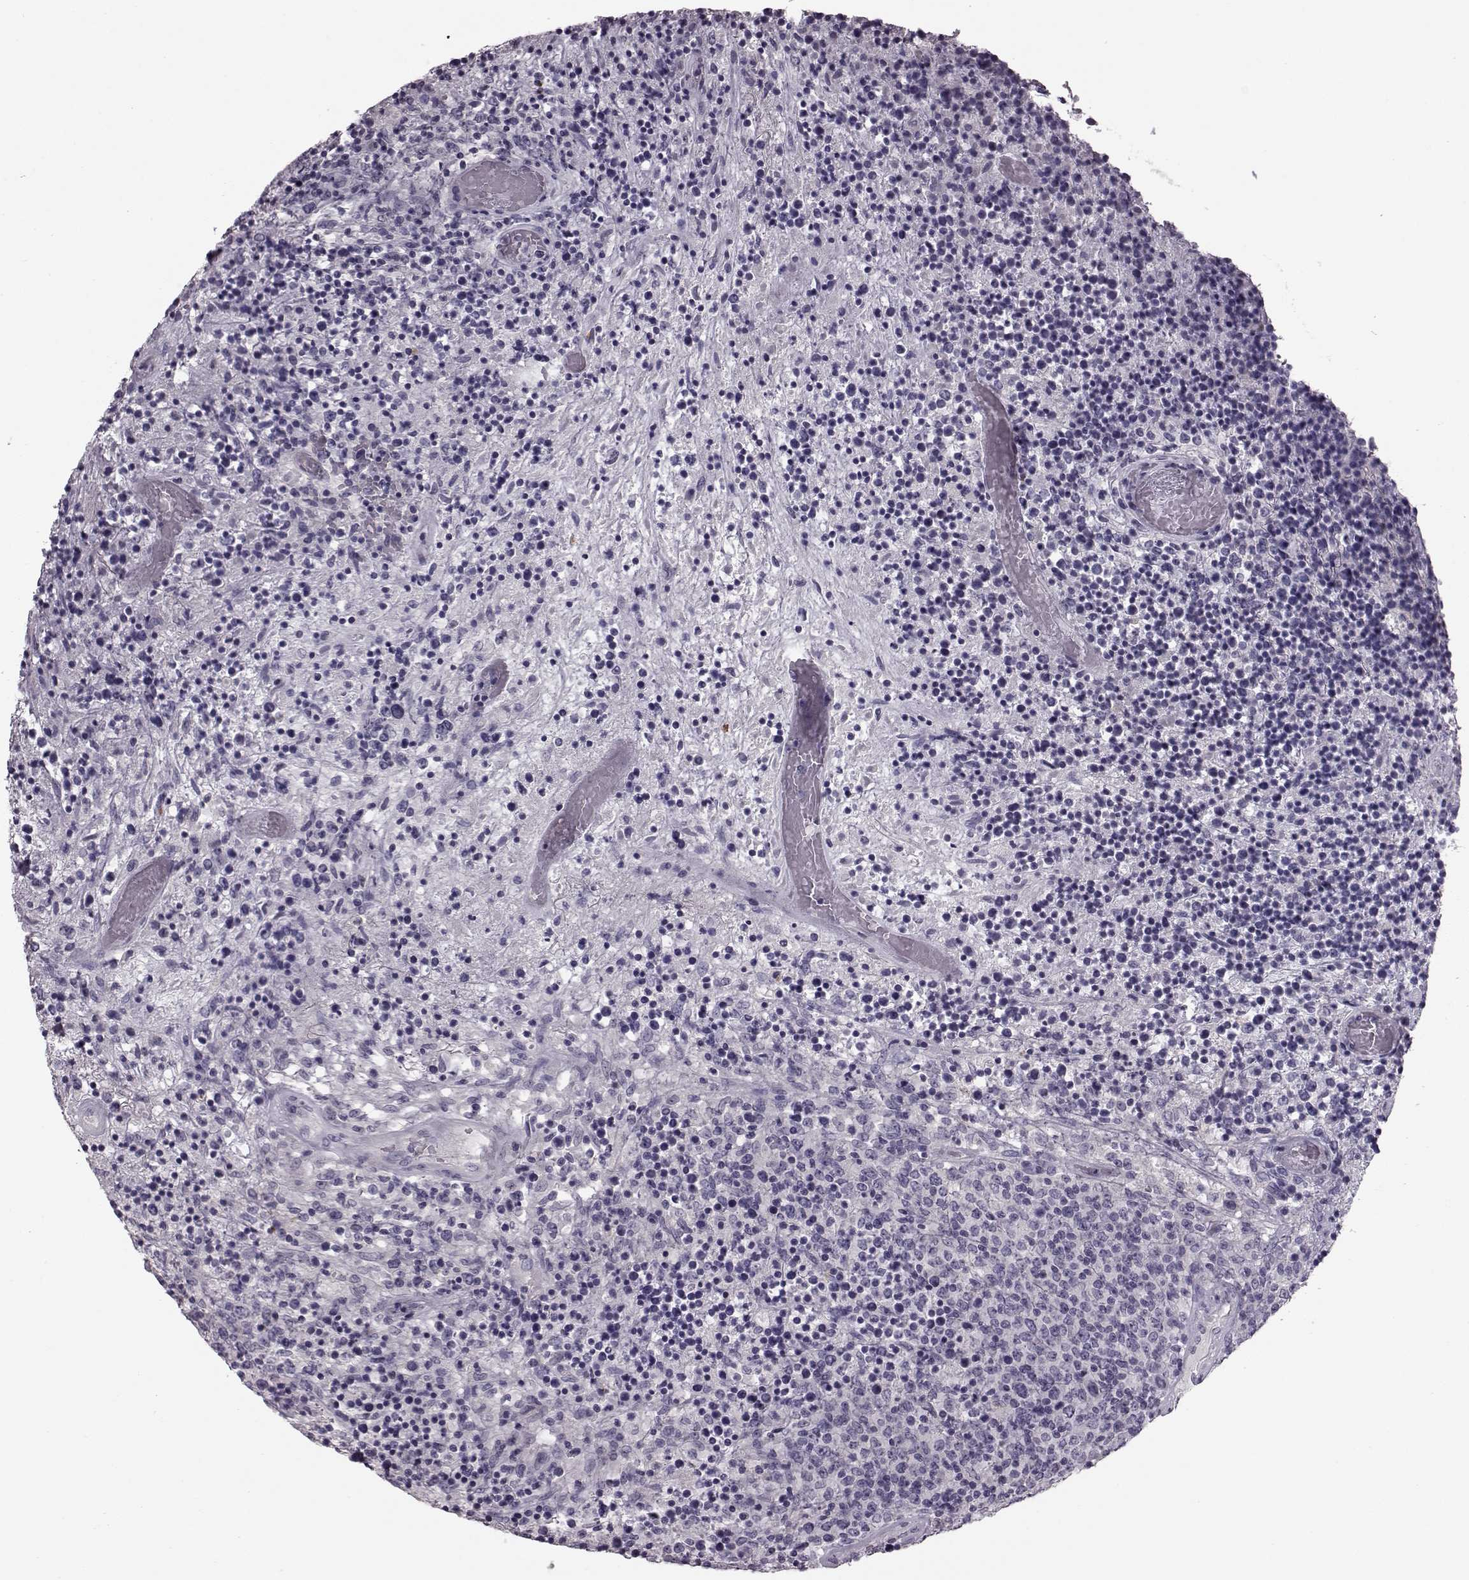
{"staining": {"intensity": "negative", "quantity": "none", "location": "none"}, "tissue": "lymphoma", "cell_type": "Tumor cells", "image_type": "cancer", "snomed": [{"axis": "morphology", "description": "Malignant lymphoma, non-Hodgkin's type, High grade"}, {"axis": "topography", "description": "Lung"}], "caption": "There is no significant positivity in tumor cells of lymphoma.", "gene": "SNTG1", "patient": {"sex": "male", "age": 79}}